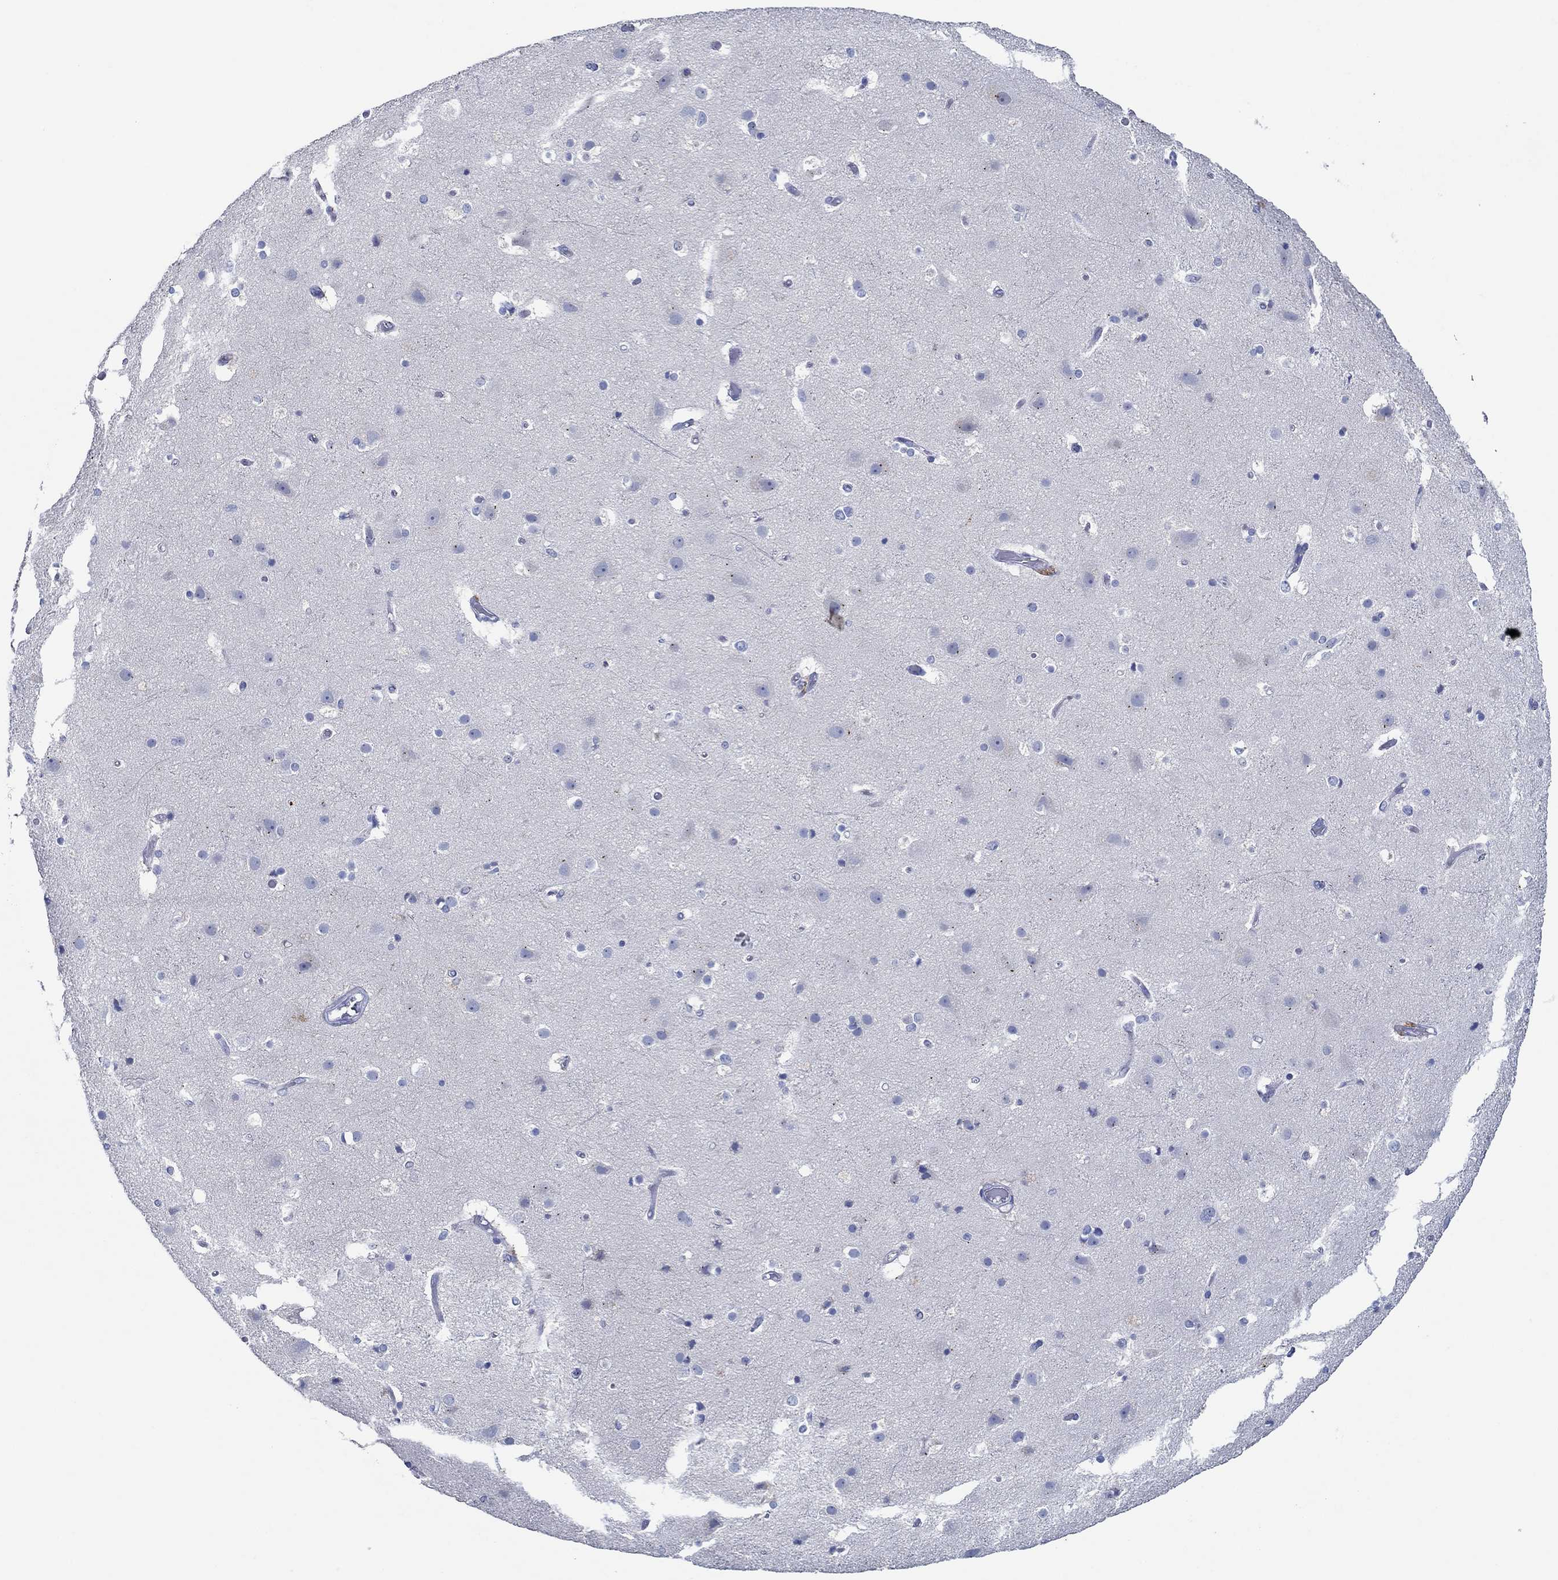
{"staining": {"intensity": "negative", "quantity": "none", "location": "none"}, "tissue": "cerebral cortex", "cell_type": "Endothelial cells", "image_type": "normal", "snomed": [{"axis": "morphology", "description": "Normal tissue, NOS"}, {"axis": "topography", "description": "Cerebral cortex"}], "caption": "A micrograph of human cerebral cortex is negative for staining in endothelial cells. (Stains: DAB immunohistochemistry with hematoxylin counter stain, Microscopy: brightfield microscopy at high magnification).", "gene": "CPM", "patient": {"sex": "female", "age": 52}}